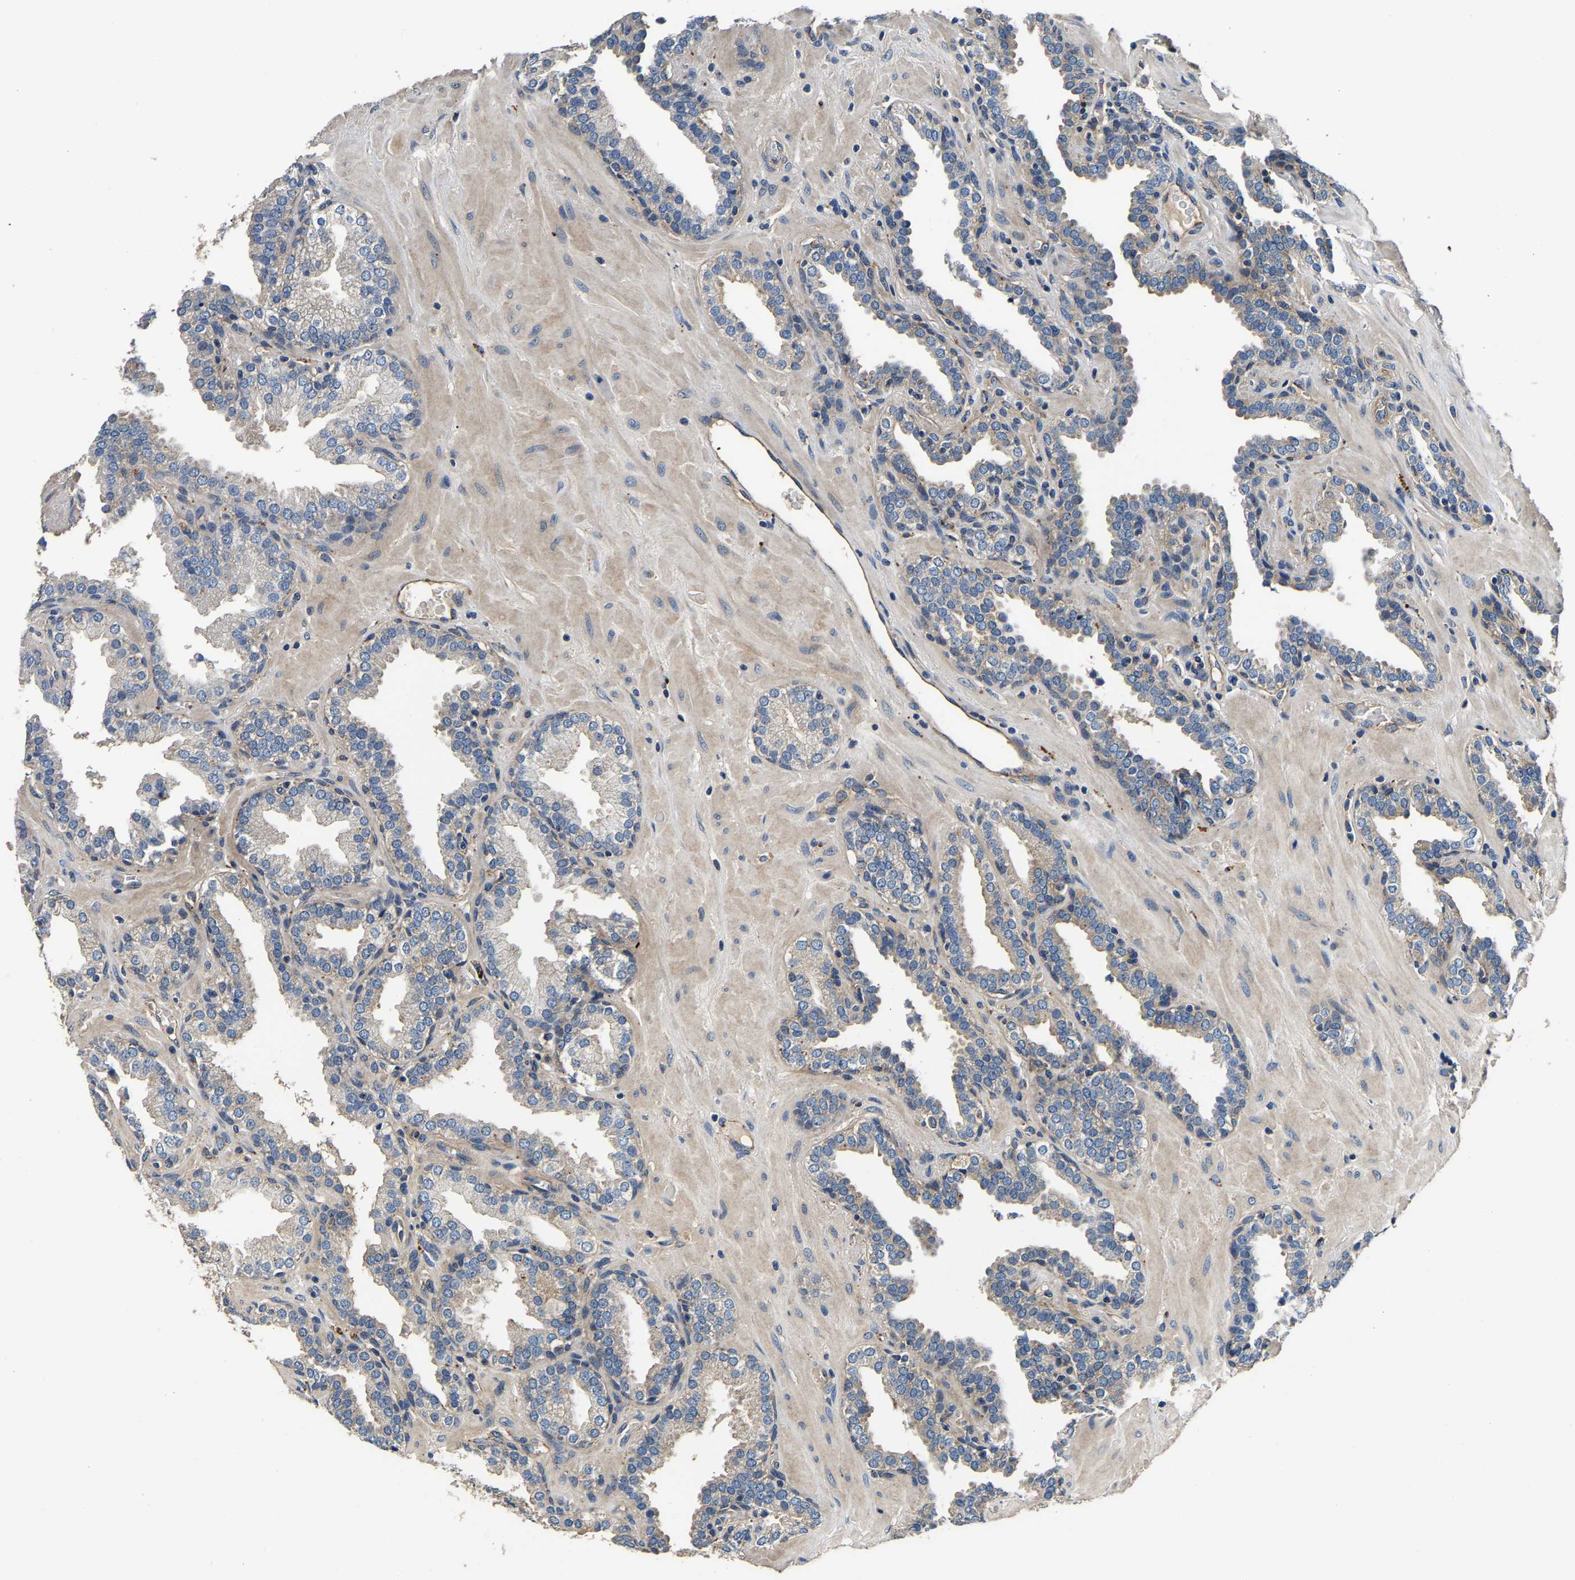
{"staining": {"intensity": "moderate", "quantity": "<25%", "location": "cytoplasmic/membranous"}, "tissue": "prostate", "cell_type": "Glandular cells", "image_type": "normal", "snomed": [{"axis": "morphology", "description": "Normal tissue, NOS"}, {"axis": "topography", "description": "Prostate"}], "caption": "This is an image of immunohistochemistry (IHC) staining of benign prostate, which shows moderate positivity in the cytoplasmic/membranous of glandular cells.", "gene": "SH3GLB1", "patient": {"sex": "male", "age": 51}}